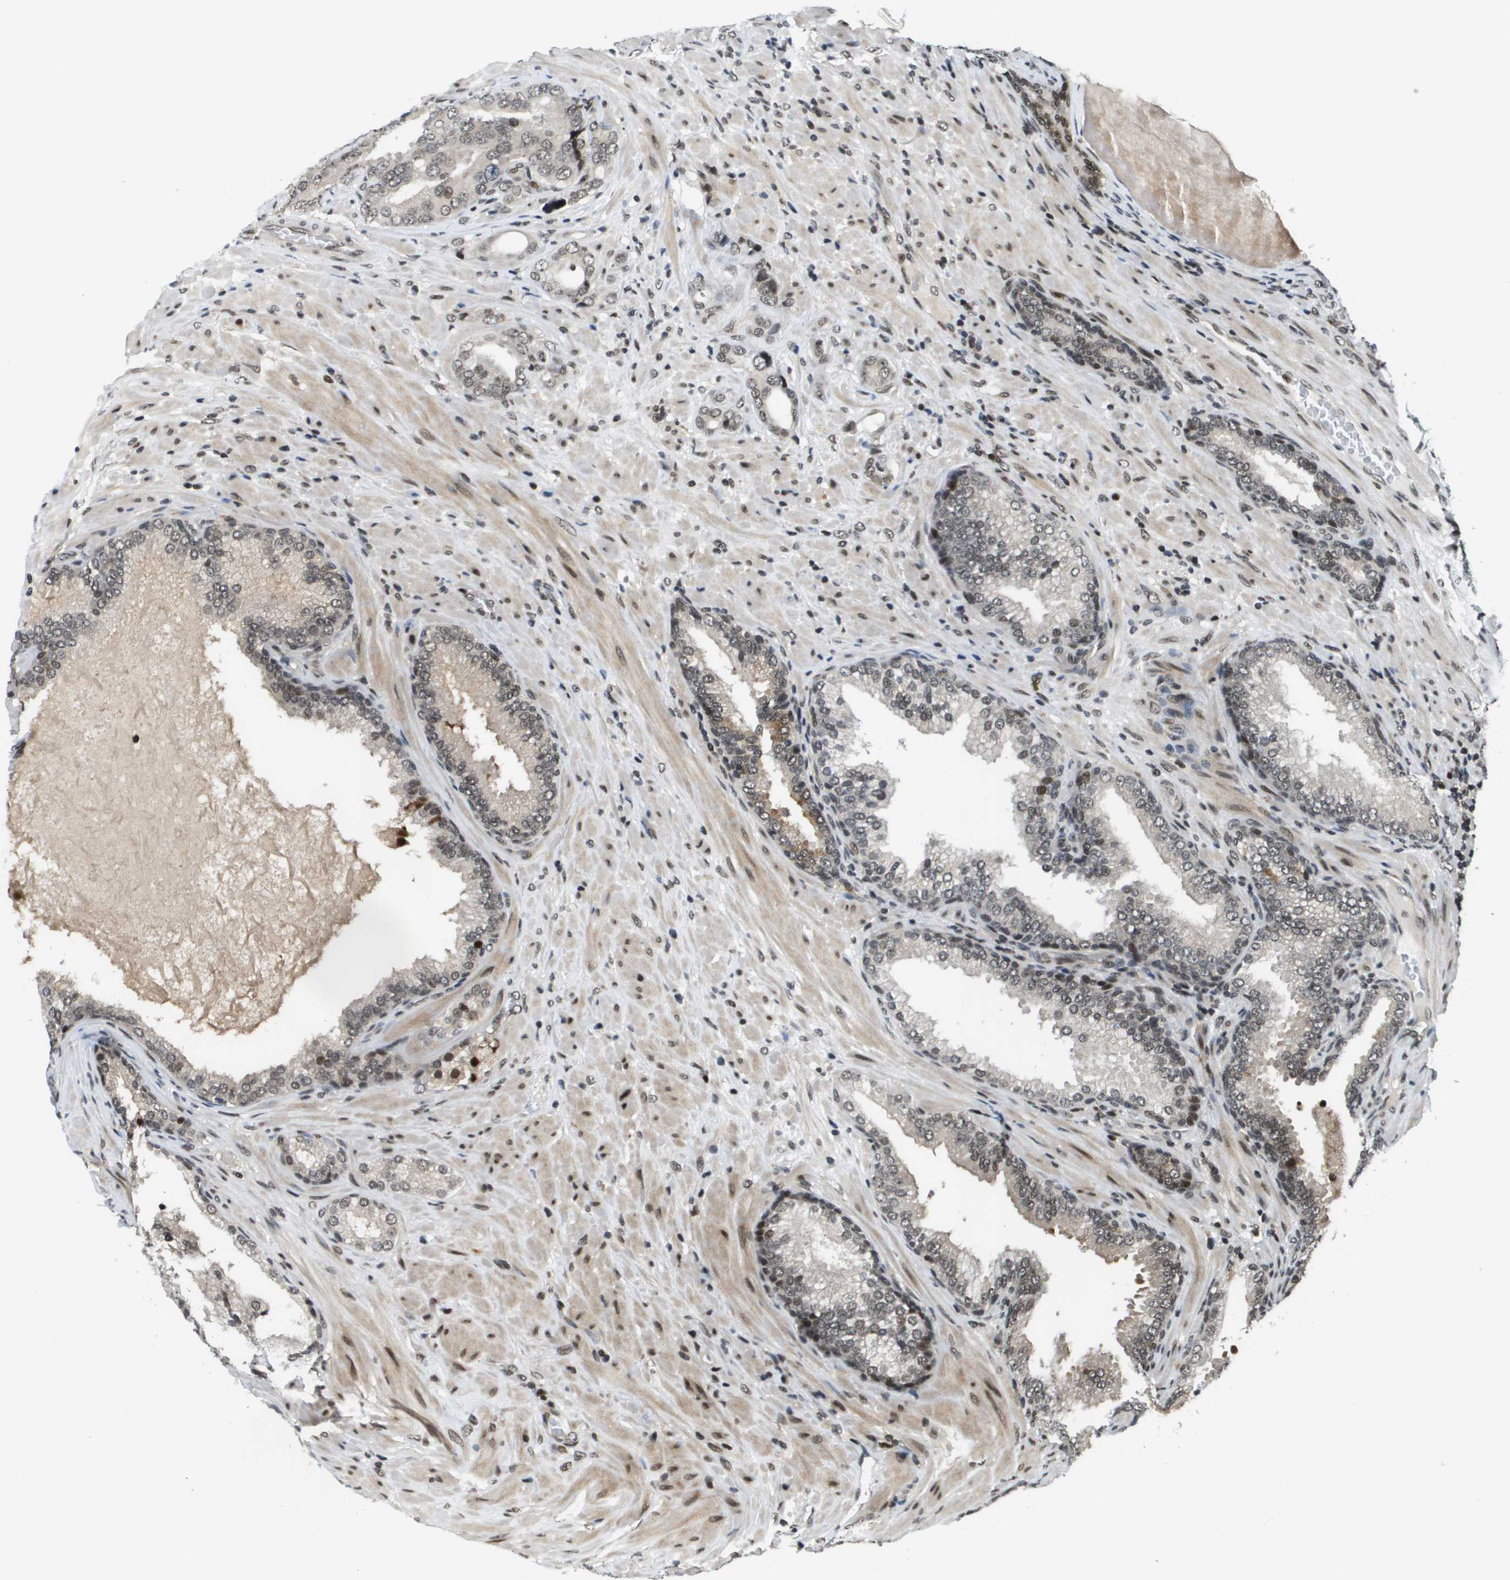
{"staining": {"intensity": "weak", "quantity": ">75%", "location": "nuclear"}, "tissue": "prostate cancer", "cell_type": "Tumor cells", "image_type": "cancer", "snomed": [{"axis": "morphology", "description": "Adenocarcinoma, High grade"}, {"axis": "topography", "description": "Prostate"}], "caption": "Prostate cancer tissue reveals weak nuclear staining in about >75% of tumor cells, visualized by immunohistochemistry. The staining is performed using DAB (3,3'-diaminobenzidine) brown chromogen to label protein expression. The nuclei are counter-stained blue using hematoxylin.", "gene": "RECQL4", "patient": {"sex": "male", "age": 50}}